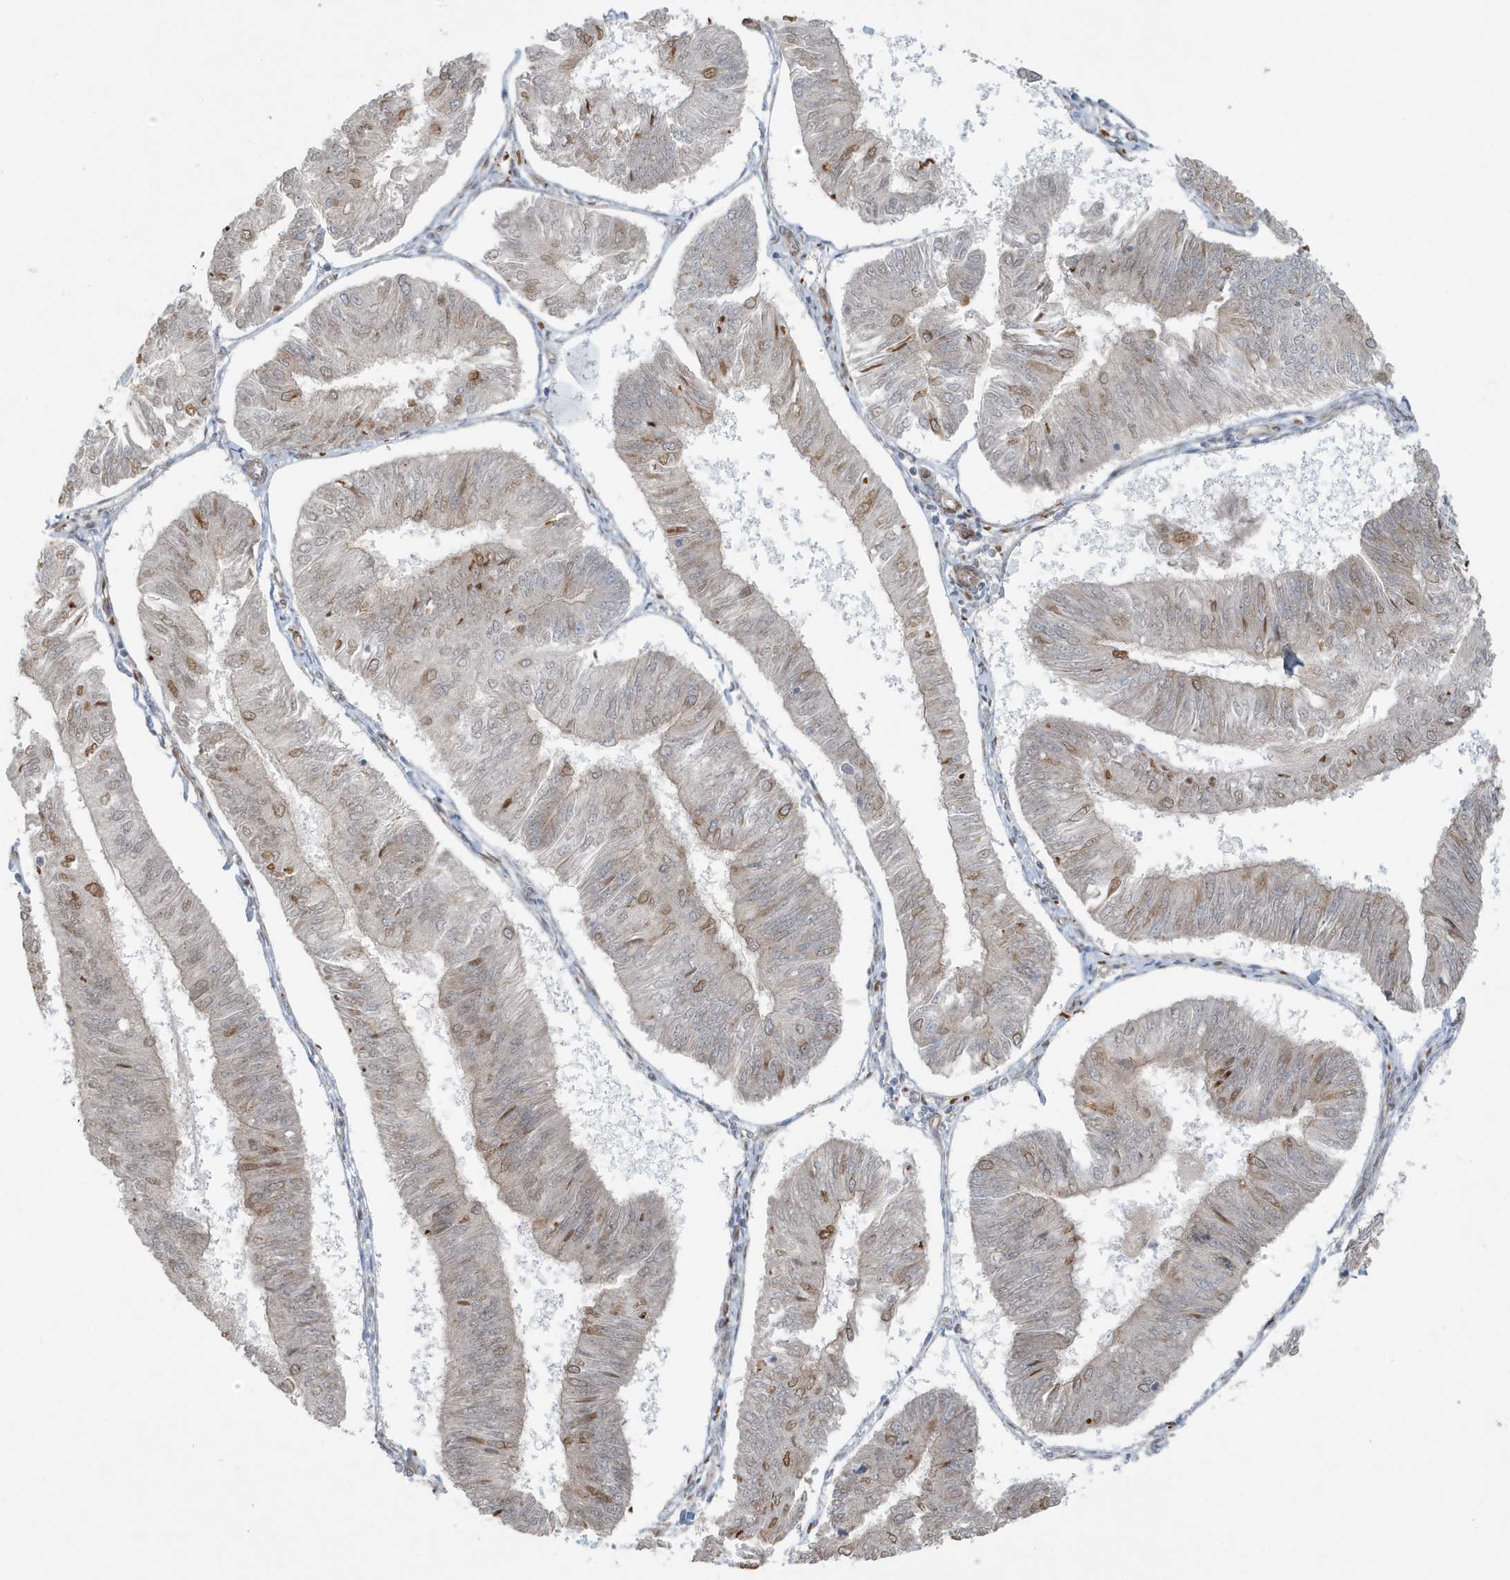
{"staining": {"intensity": "weak", "quantity": "<25%", "location": "cytoplasmic/membranous"}, "tissue": "endometrial cancer", "cell_type": "Tumor cells", "image_type": "cancer", "snomed": [{"axis": "morphology", "description": "Adenocarcinoma, NOS"}, {"axis": "topography", "description": "Endometrium"}], "caption": "High magnification brightfield microscopy of endometrial adenocarcinoma stained with DAB (brown) and counterstained with hematoxylin (blue): tumor cells show no significant positivity.", "gene": "CHCHD4", "patient": {"sex": "female", "age": 58}}